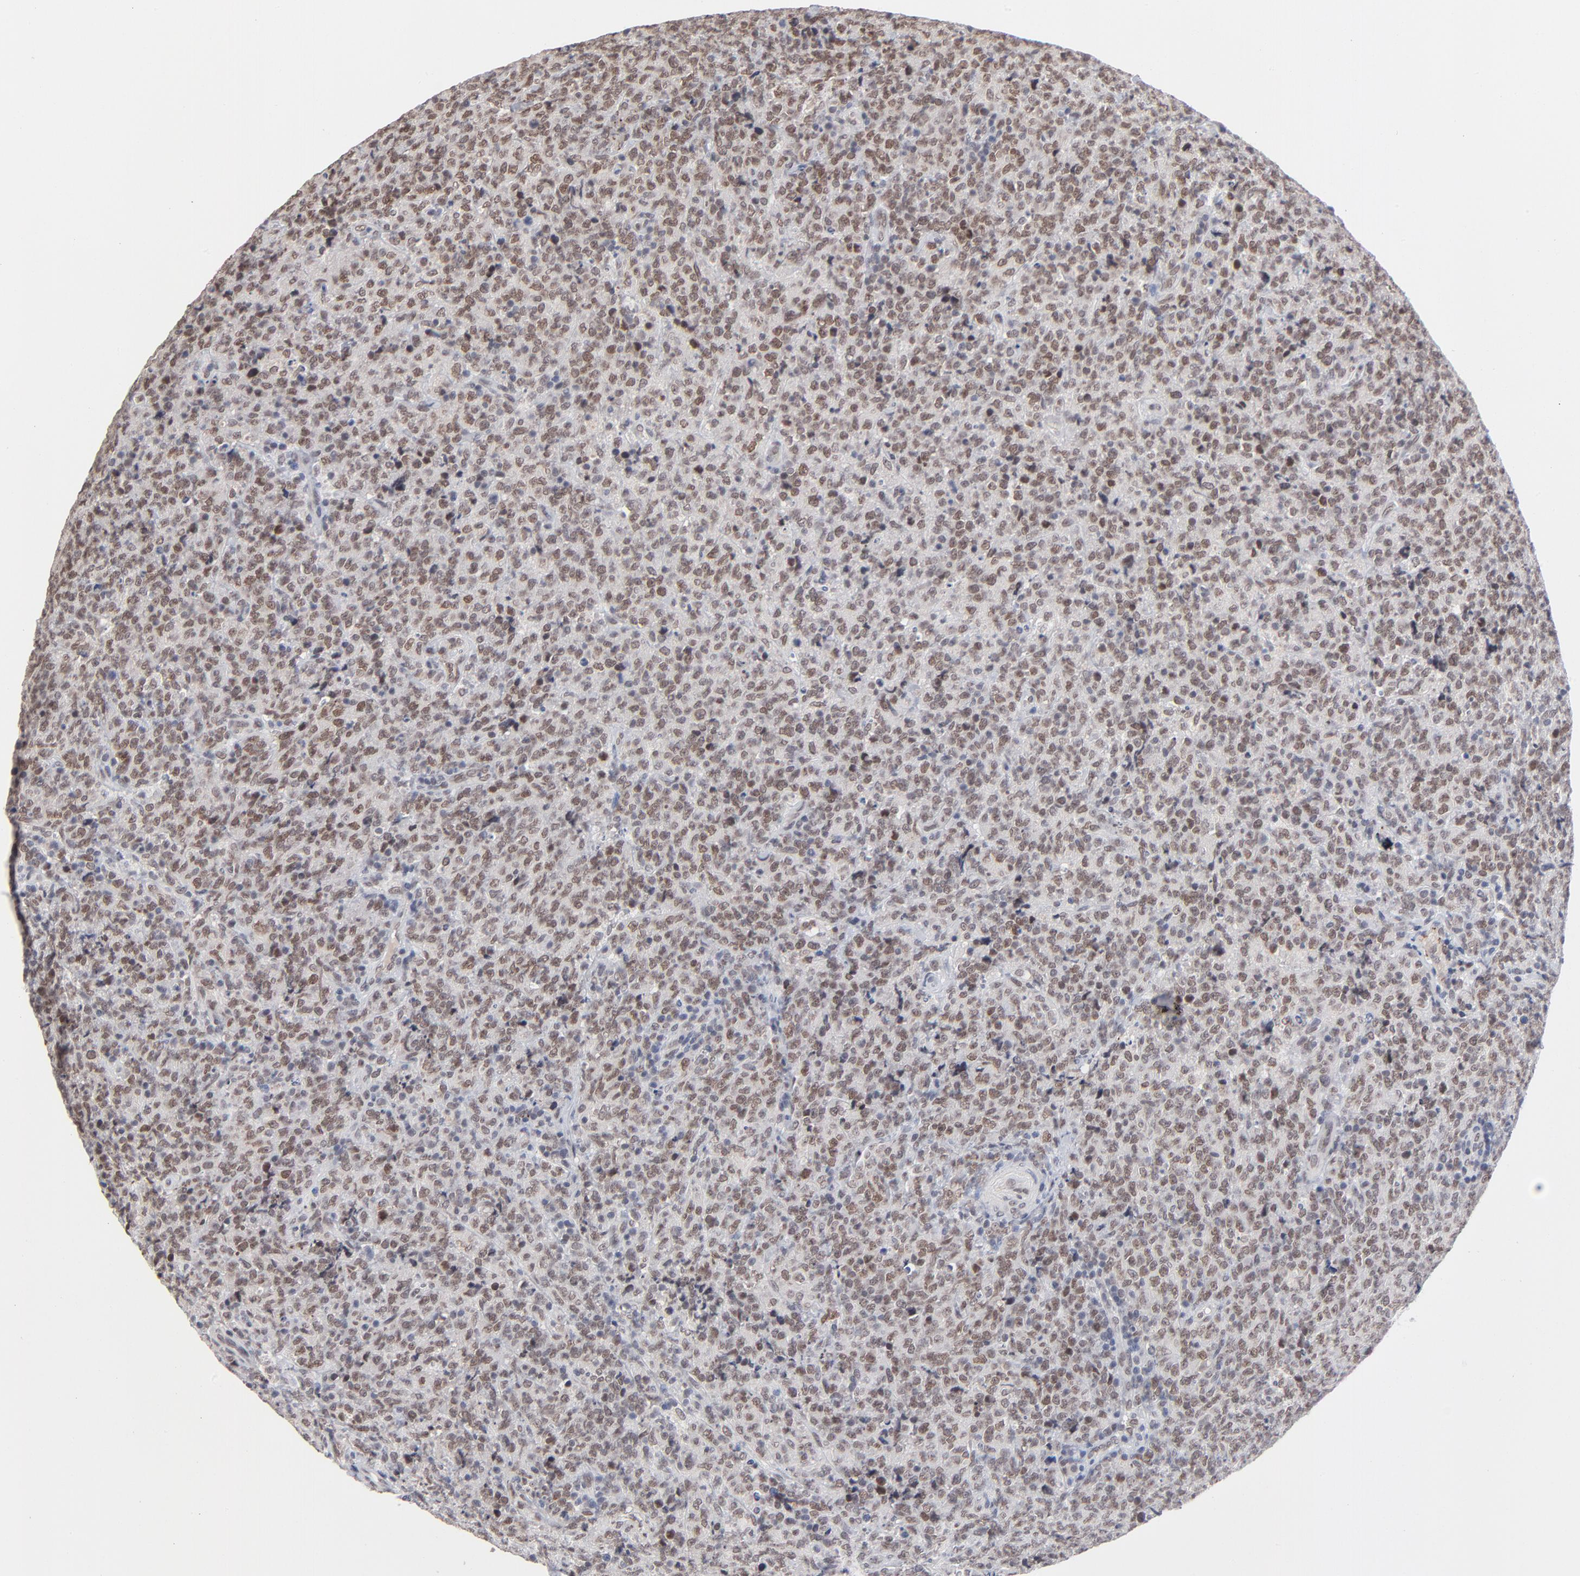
{"staining": {"intensity": "weak", "quantity": ">75%", "location": "nuclear"}, "tissue": "lymphoma", "cell_type": "Tumor cells", "image_type": "cancer", "snomed": [{"axis": "morphology", "description": "Malignant lymphoma, non-Hodgkin's type, High grade"}, {"axis": "topography", "description": "Tonsil"}], "caption": "About >75% of tumor cells in human lymphoma exhibit weak nuclear protein expression as visualized by brown immunohistochemical staining.", "gene": "MBIP", "patient": {"sex": "female", "age": 36}}